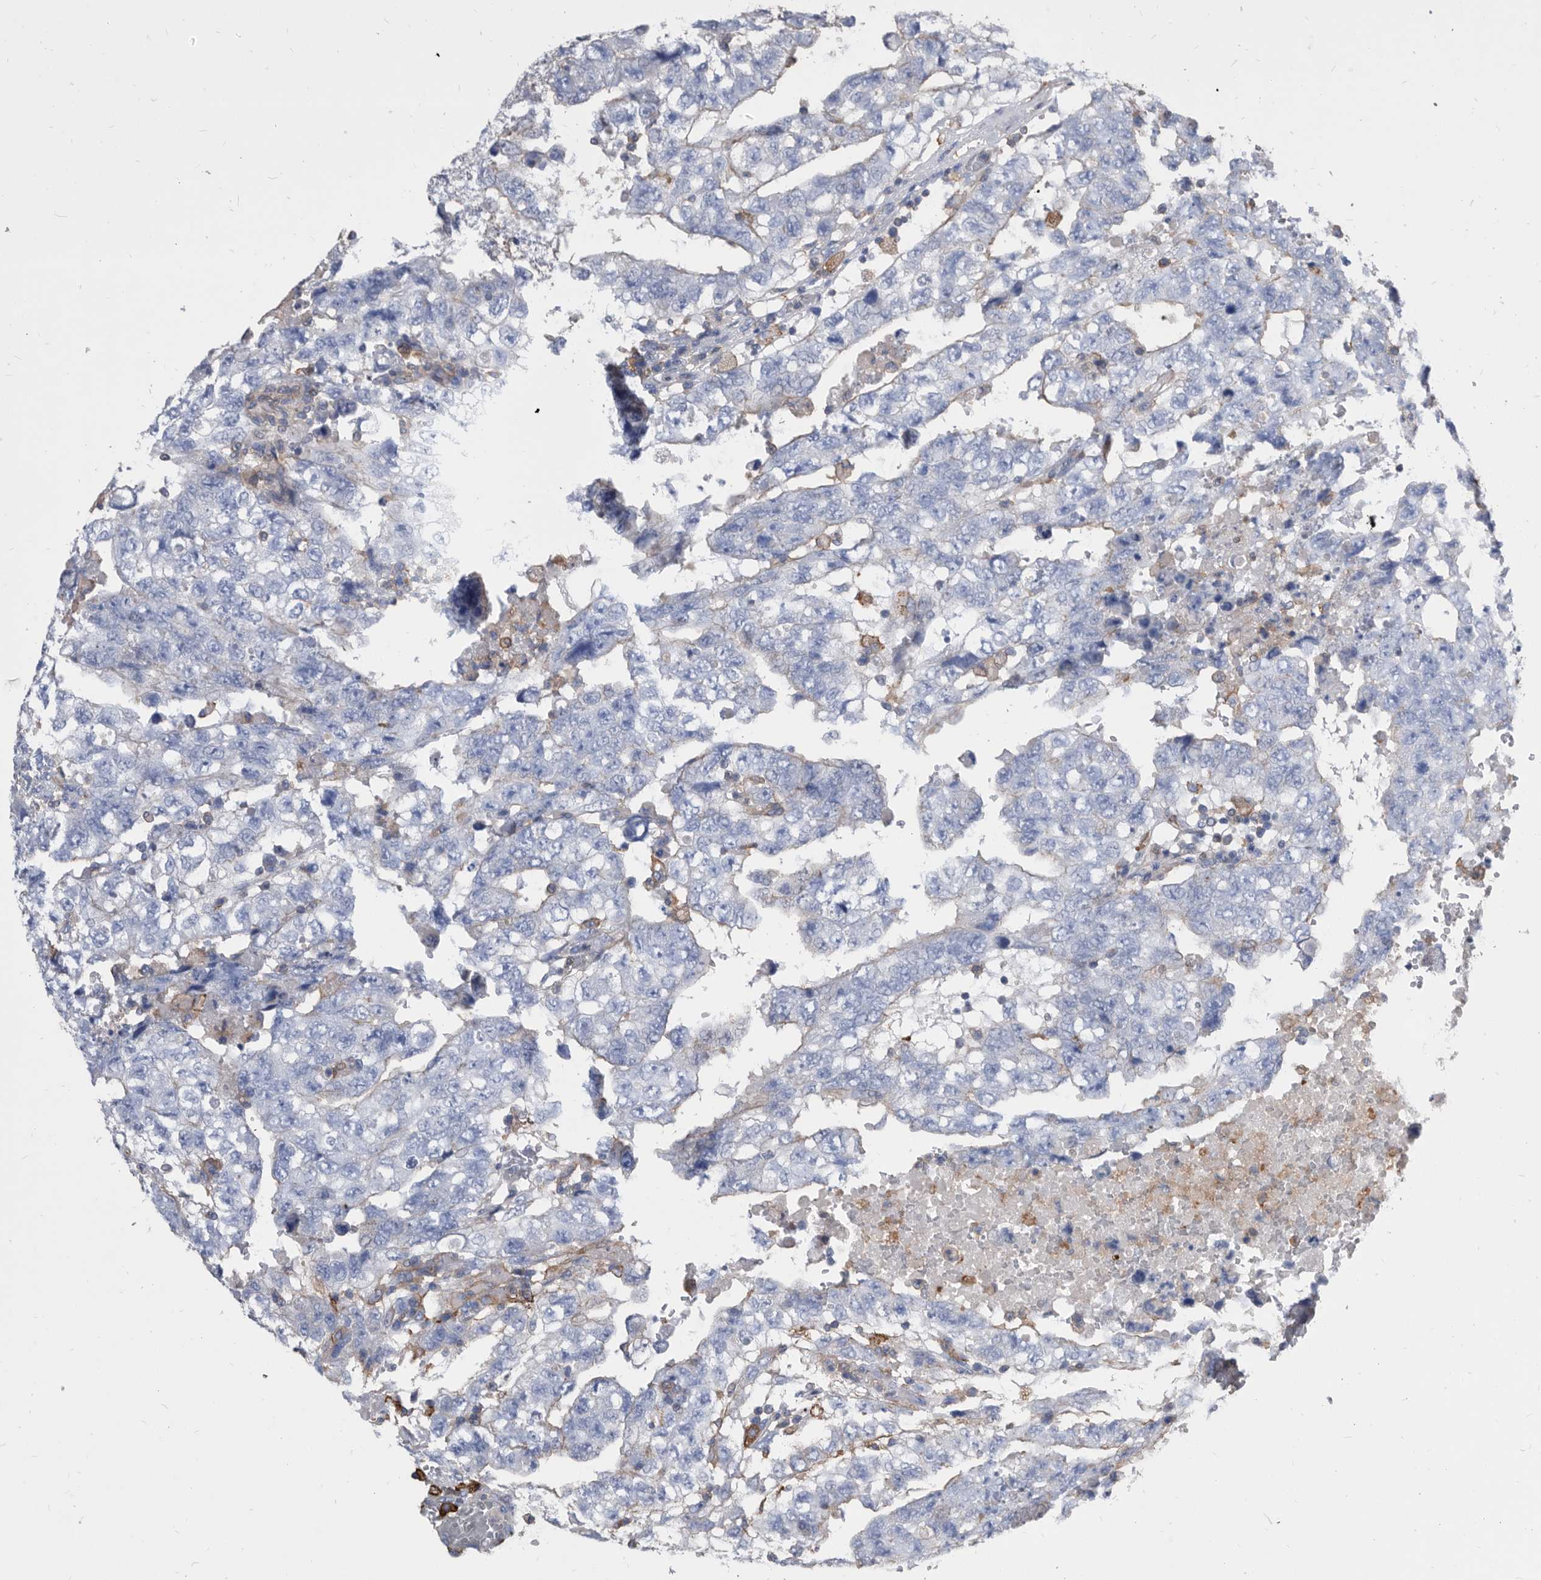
{"staining": {"intensity": "negative", "quantity": "none", "location": "none"}, "tissue": "testis cancer", "cell_type": "Tumor cells", "image_type": "cancer", "snomed": [{"axis": "morphology", "description": "Carcinoma, Embryonal, NOS"}, {"axis": "topography", "description": "Testis"}], "caption": "A micrograph of human testis cancer (embryonal carcinoma) is negative for staining in tumor cells. (DAB (3,3'-diaminobenzidine) immunohistochemistry (IHC), high magnification).", "gene": "MS4A4A", "patient": {"sex": "male", "age": 36}}